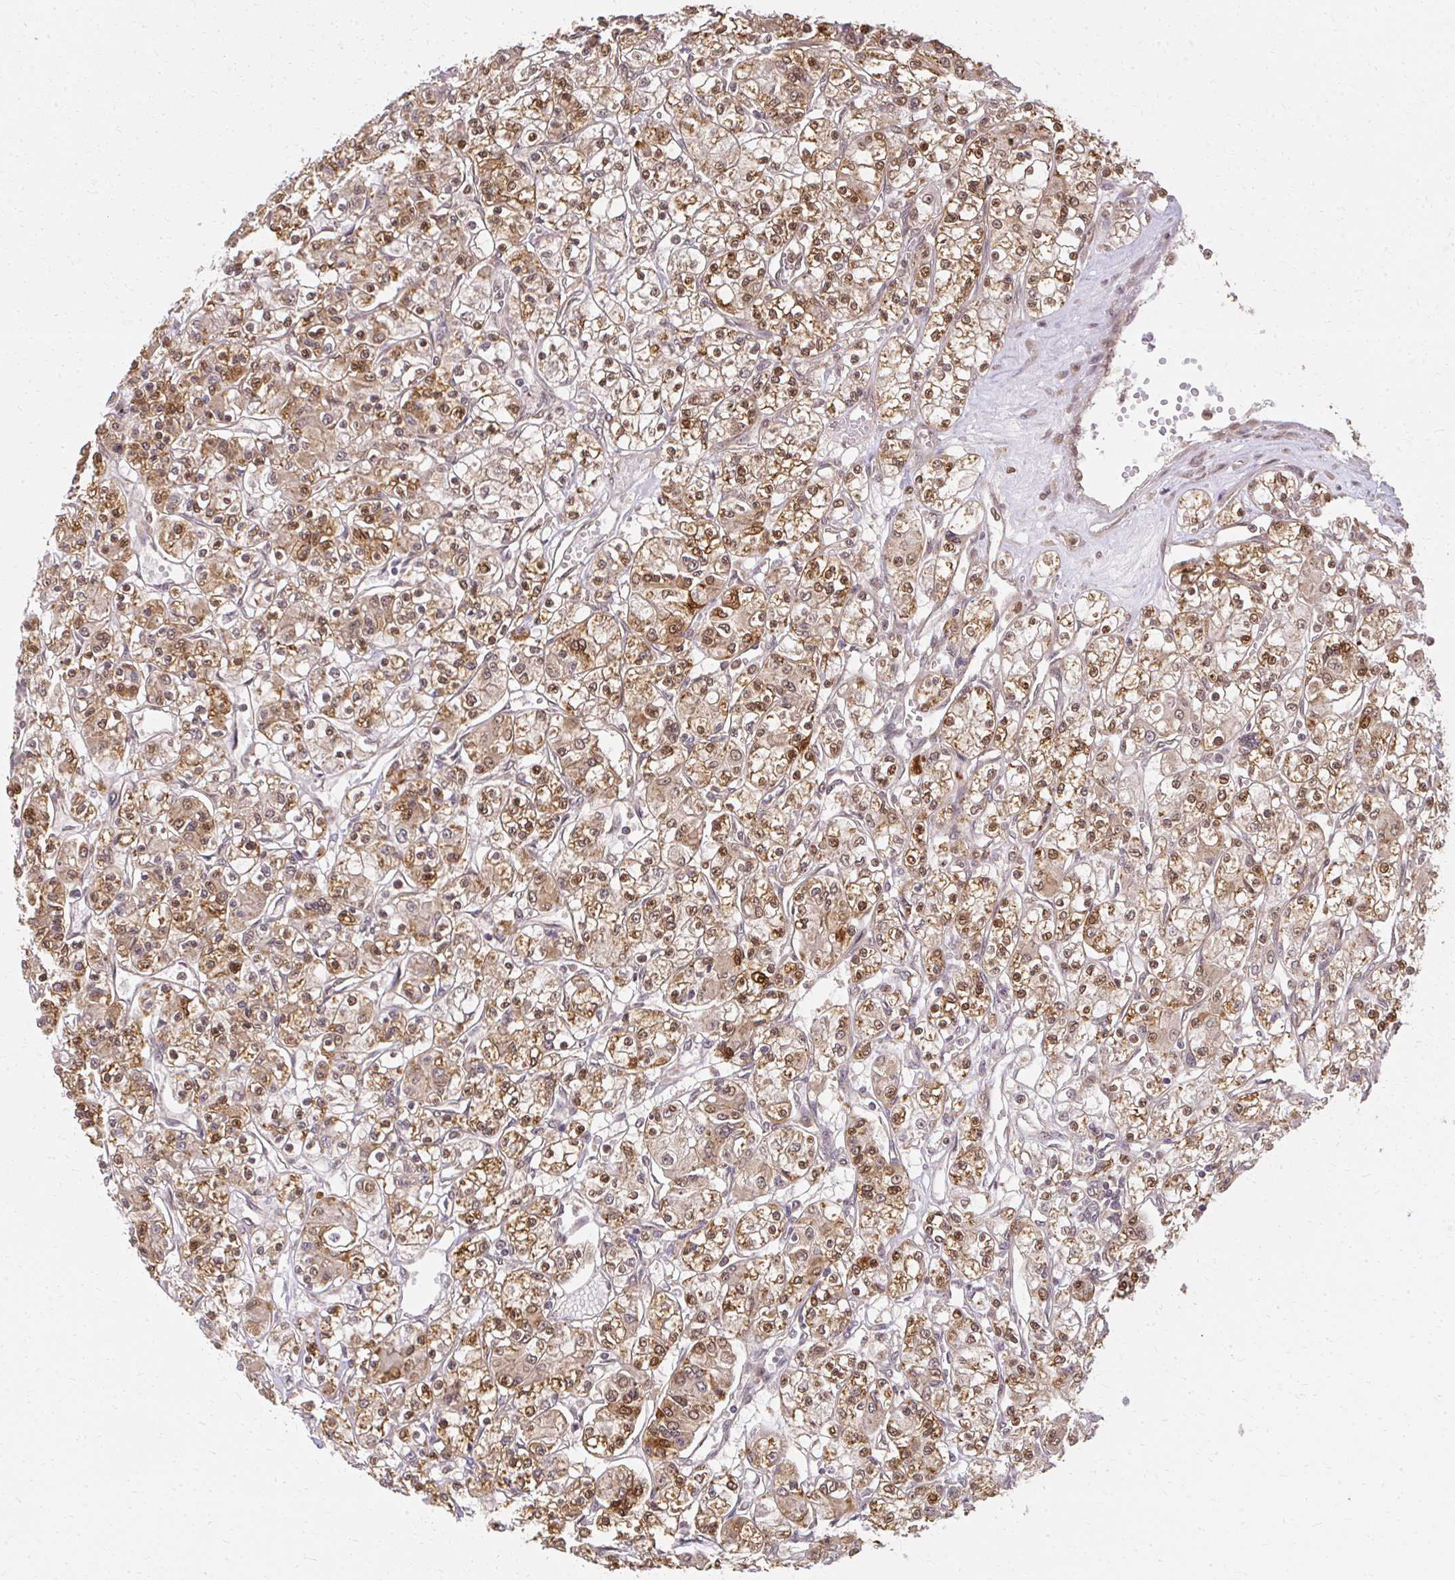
{"staining": {"intensity": "moderate", "quantity": ">75%", "location": "nuclear"}, "tissue": "renal cancer", "cell_type": "Tumor cells", "image_type": "cancer", "snomed": [{"axis": "morphology", "description": "Adenocarcinoma, NOS"}, {"axis": "topography", "description": "Kidney"}], "caption": "Immunohistochemistry (IHC) micrograph of human renal cancer stained for a protein (brown), which demonstrates medium levels of moderate nuclear staining in approximately >75% of tumor cells.", "gene": "LARS2", "patient": {"sex": "female", "age": 59}}